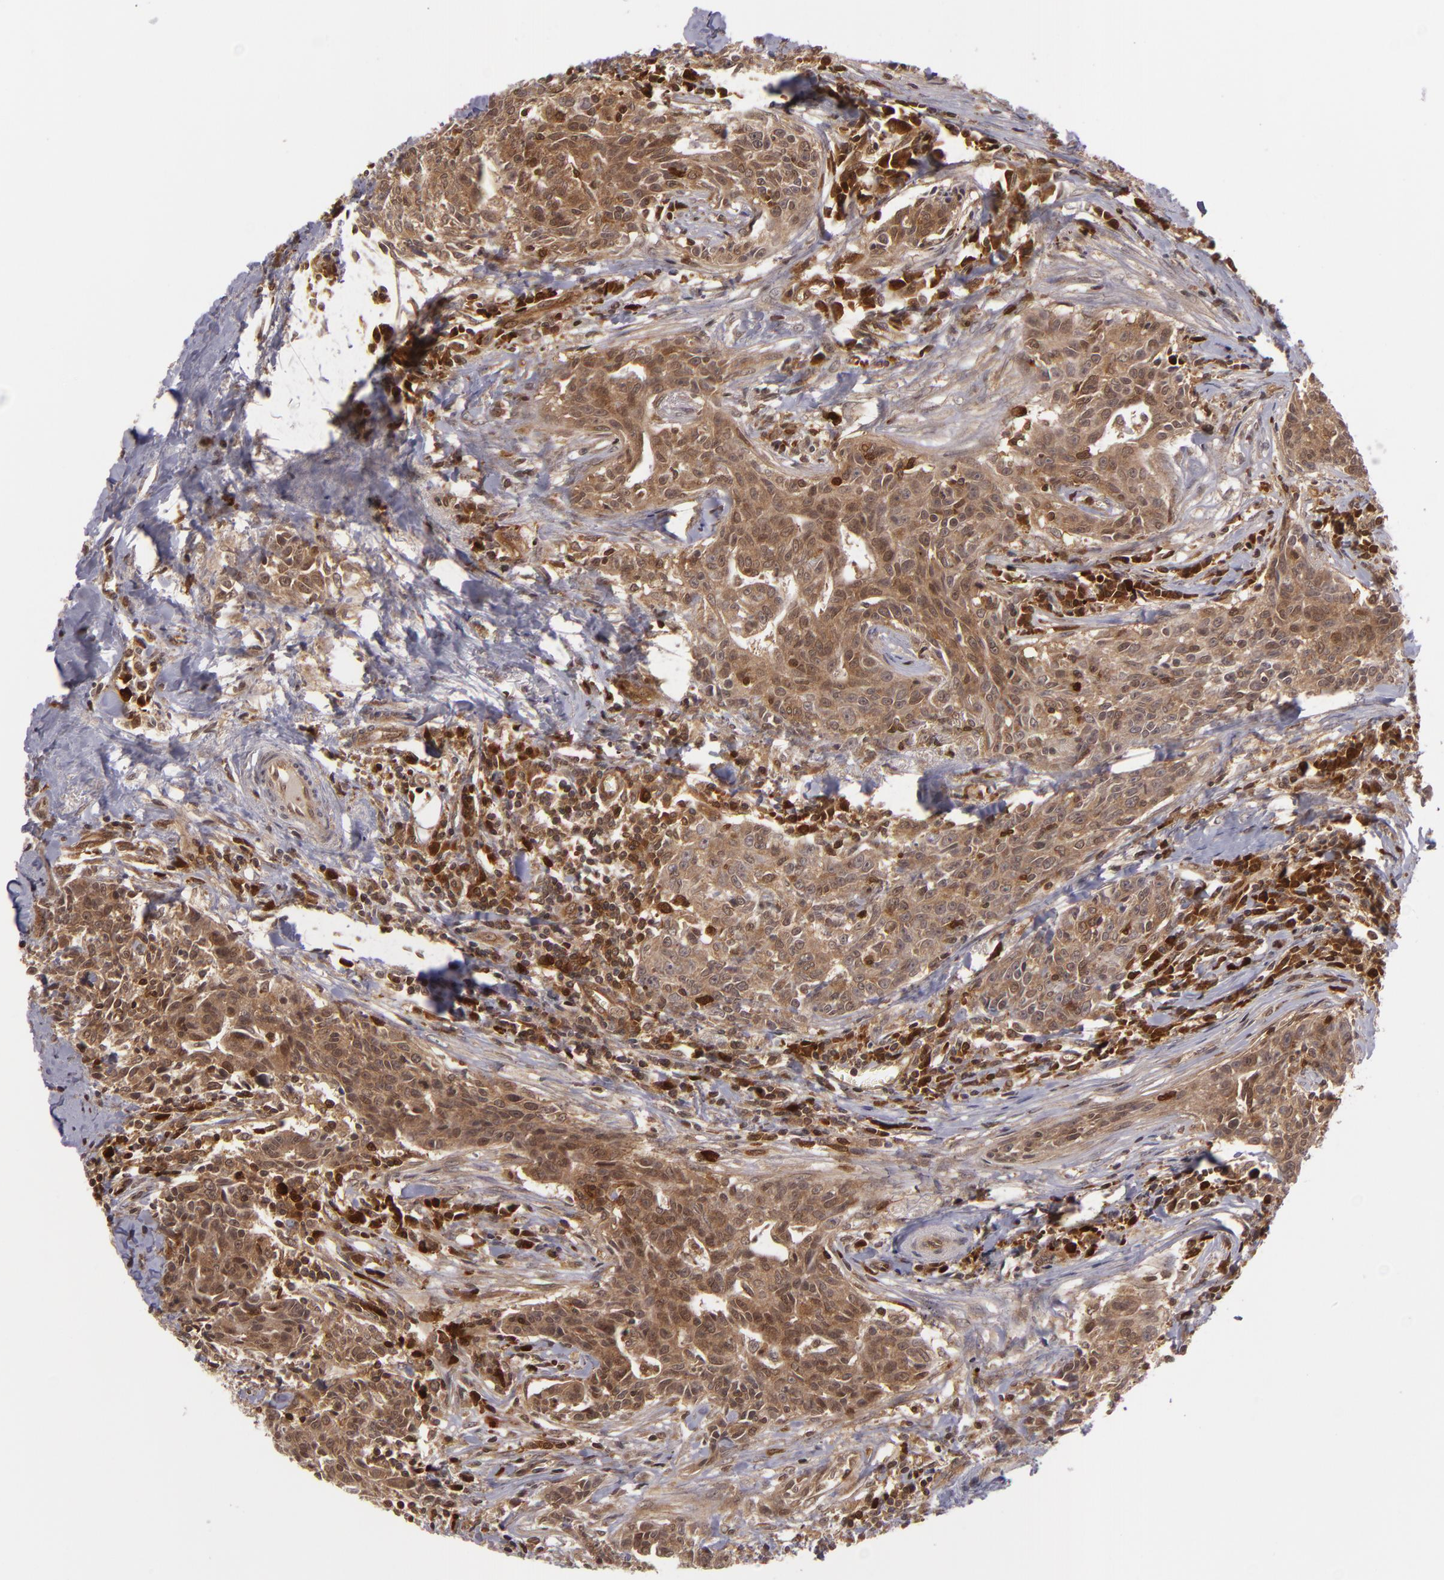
{"staining": {"intensity": "strong", "quantity": ">75%", "location": "cytoplasmic/membranous"}, "tissue": "breast cancer", "cell_type": "Tumor cells", "image_type": "cancer", "snomed": [{"axis": "morphology", "description": "Duct carcinoma"}, {"axis": "topography", "description": "Breast"}], "caption": "Breast cancer tissue reveals strong cytoplasmic/membranous staining in approximately >75% of tumor cells (Brightfield microscopy of DAB IHC at high magnification).", "gene": "ZBTB33", "patient": {"sex": "female", "age": 50}}